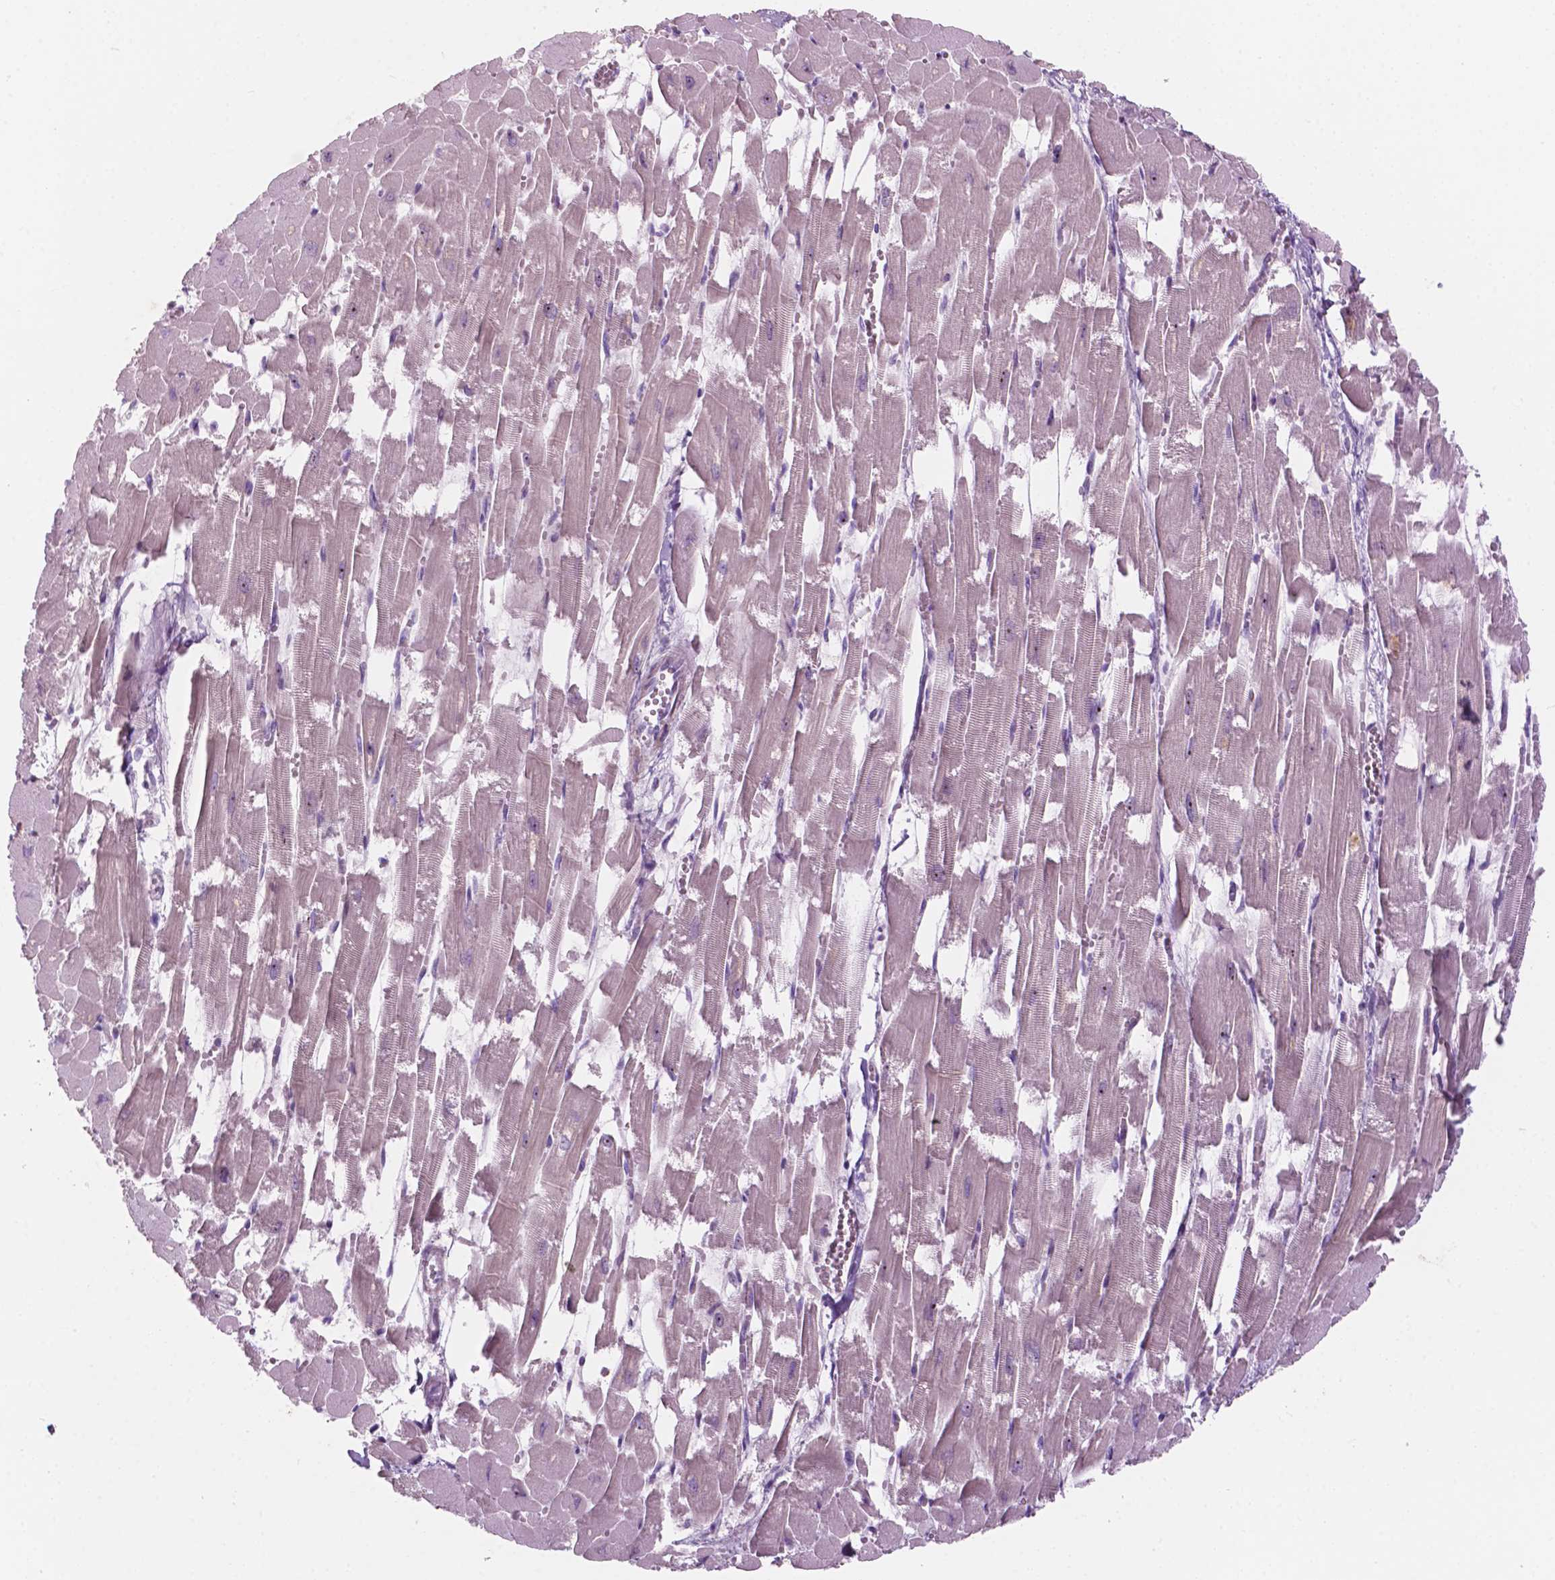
{"staining": {"intensity": "weak", "quantity": "<25%", "location": "cytoplasmic/membranous"}, "tissue": "heart muscle", "cell_type": "Cardiomyocytes", "image_type": "normal", "snomed": [{"axis": "morphology", "description": "Normal tissue, NOS"}, {"axis": "topography", "description": "Heart"}], "caption": "Heart muscle was stained to show a protein in brown. There is no significant expression in cardiomyocytes. Brightfield microscopy of IHC stained with DAB (3,3'-diaminobenzidine) (brown) and hematoxylin (blue), captured at high magnification.", "gene": "ZNF853", "patient": {"sex": "female", "age": 52}}